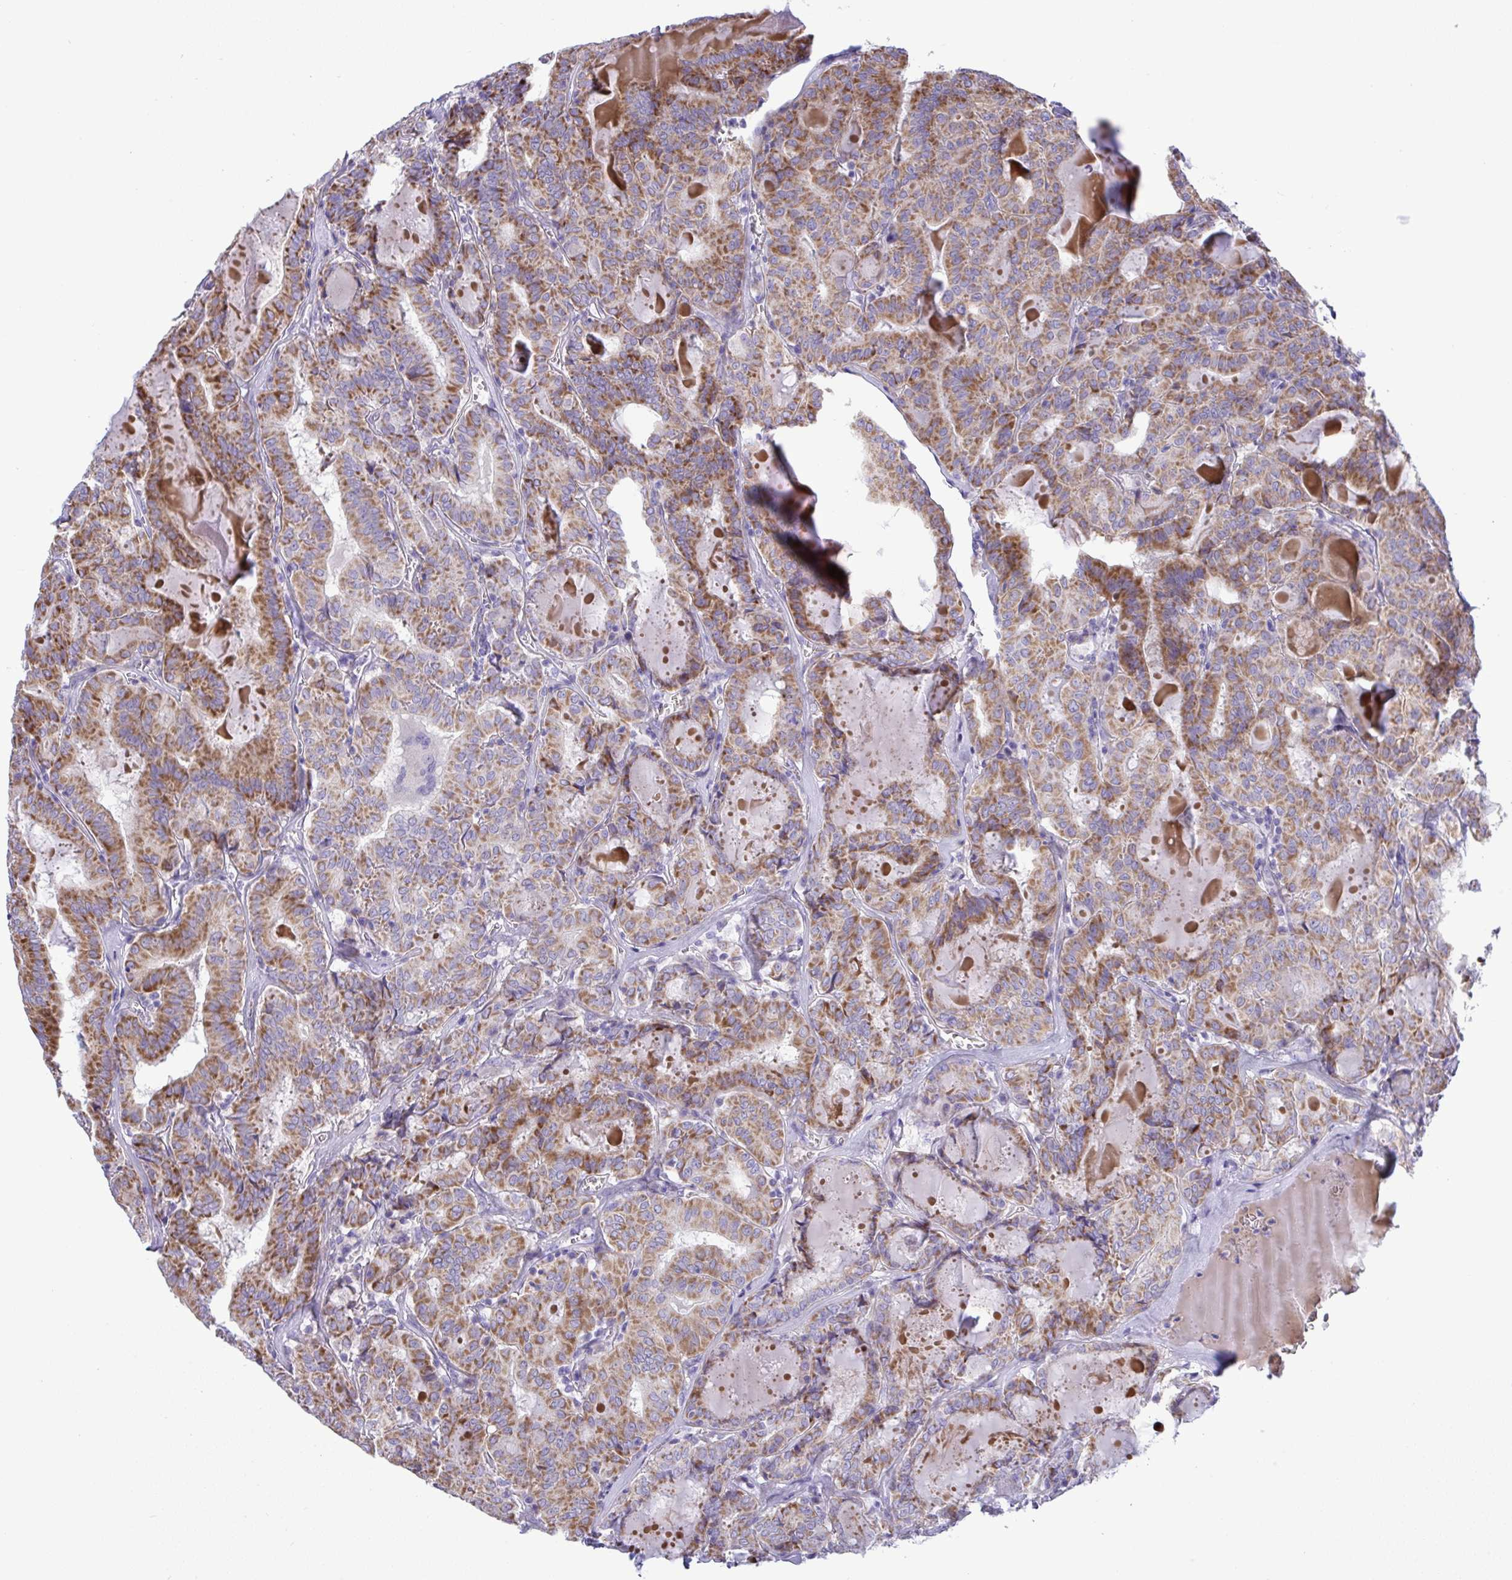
{"staining": {"intensity": "moderate", "quantity": ">75%", "location": "cytoplasmic/membranous"}, "tissue": "thyroid cancer", "cell_type": "Tumor cells", "image_type": "cancer", "snomed": [{"axis": "morphology", "description": "Papillary adenocarcinoma, NOS"}, {"axis": "topography", "description": "Thyroid gland"}], "caption": "Protein staining of thyroid papillary adenocarcinoma tissue shows moderate cytoplasmic/membranous expression in about >75% of tumor cells. (brown staining indicates protein expression, while blue staining denotes nuclei).", "gene": "NTN1", "patient": {"sex": "female", "age": 72}}